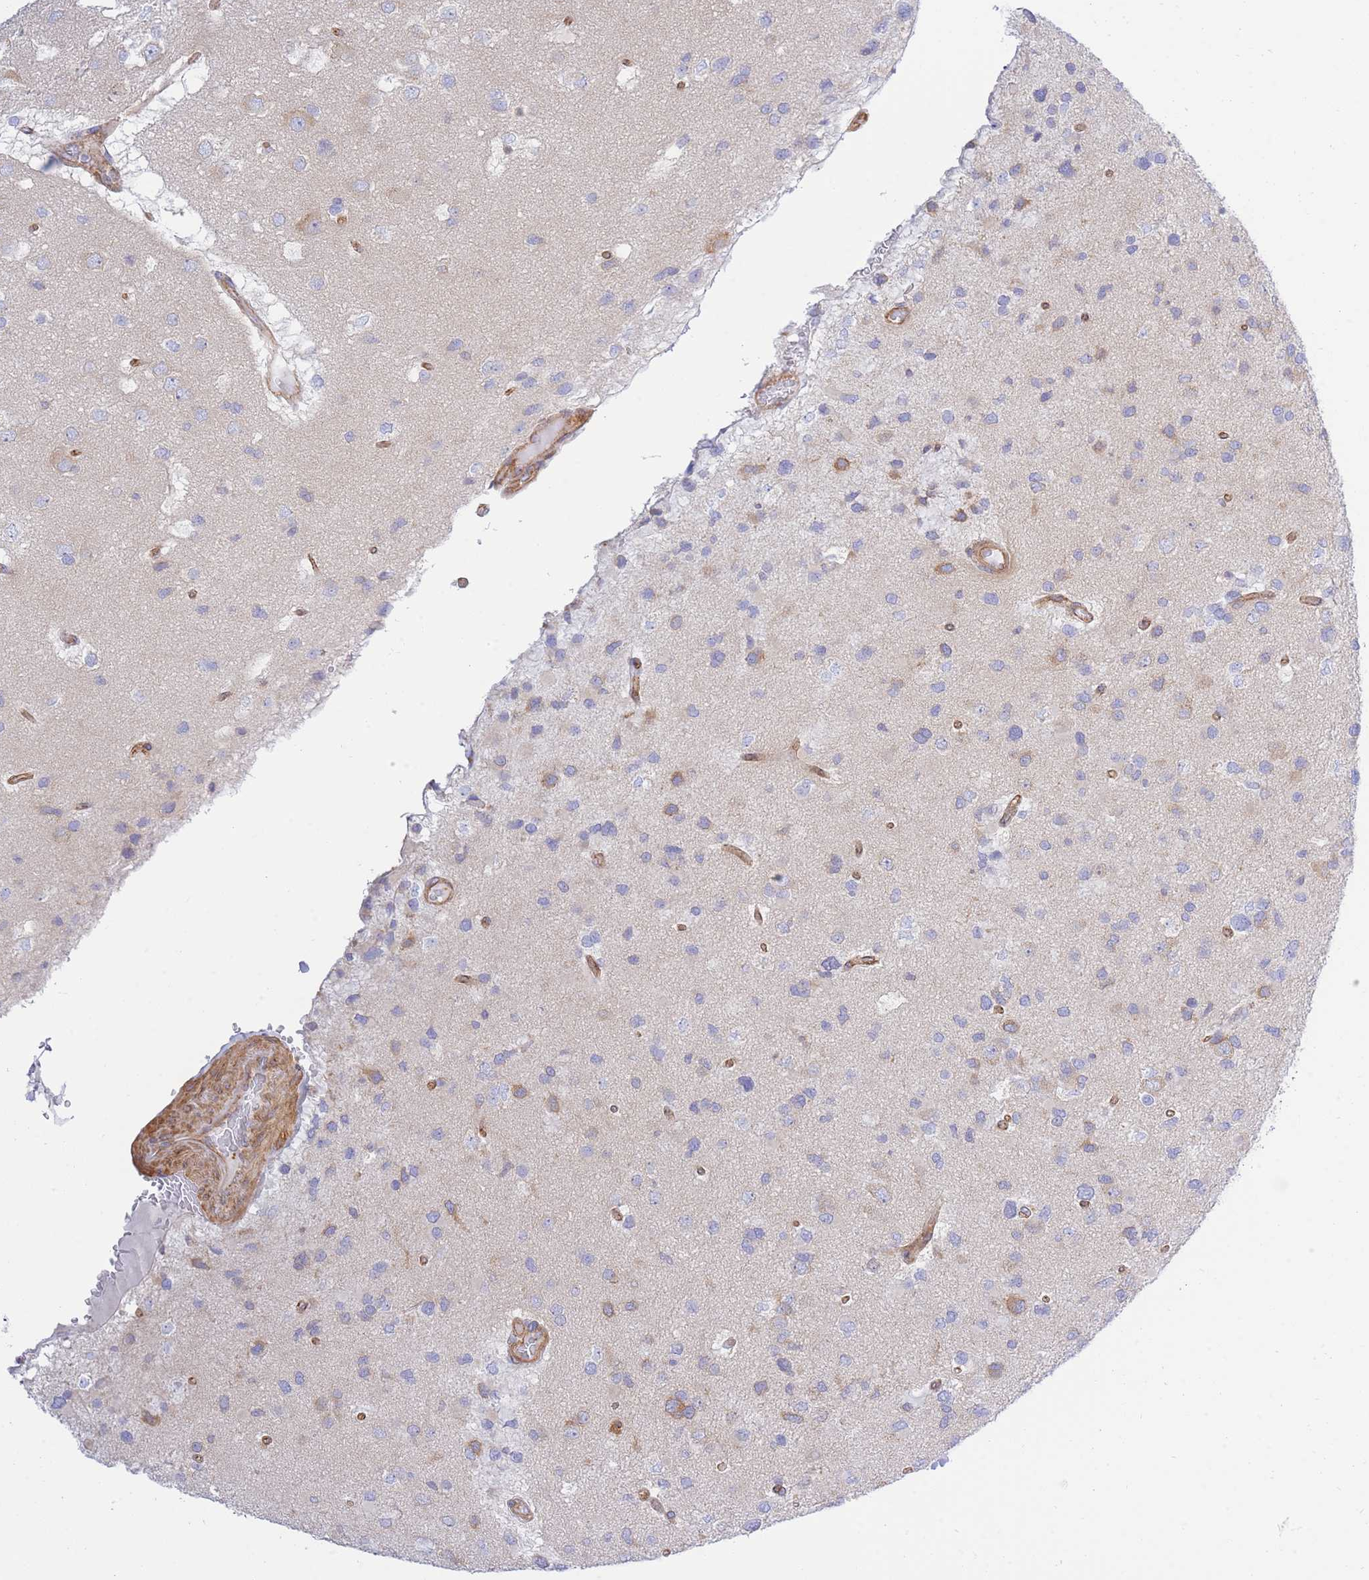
{"staining": {"intensity": "negative", "quantity": "none", "location": "none"}, "tissue": "glioma", "cell_type": "Tumor cells", "image_type": "cancer", "snomed": [{"axis": "morphology", "description": "Glioma, malignant, High grade"}, {"axis": "topography", "description": "Brain"}], "caption": "High magnification brightfield microscopy of malignant high-grade glioma stained with DAB (3,3'-diaminobenzidine) (brown) and counterstained with hematoxylin (blue): tumor cells show no significant positivity.", "gene": "REM1", "patient": {"sex": "male", "age": 53}}